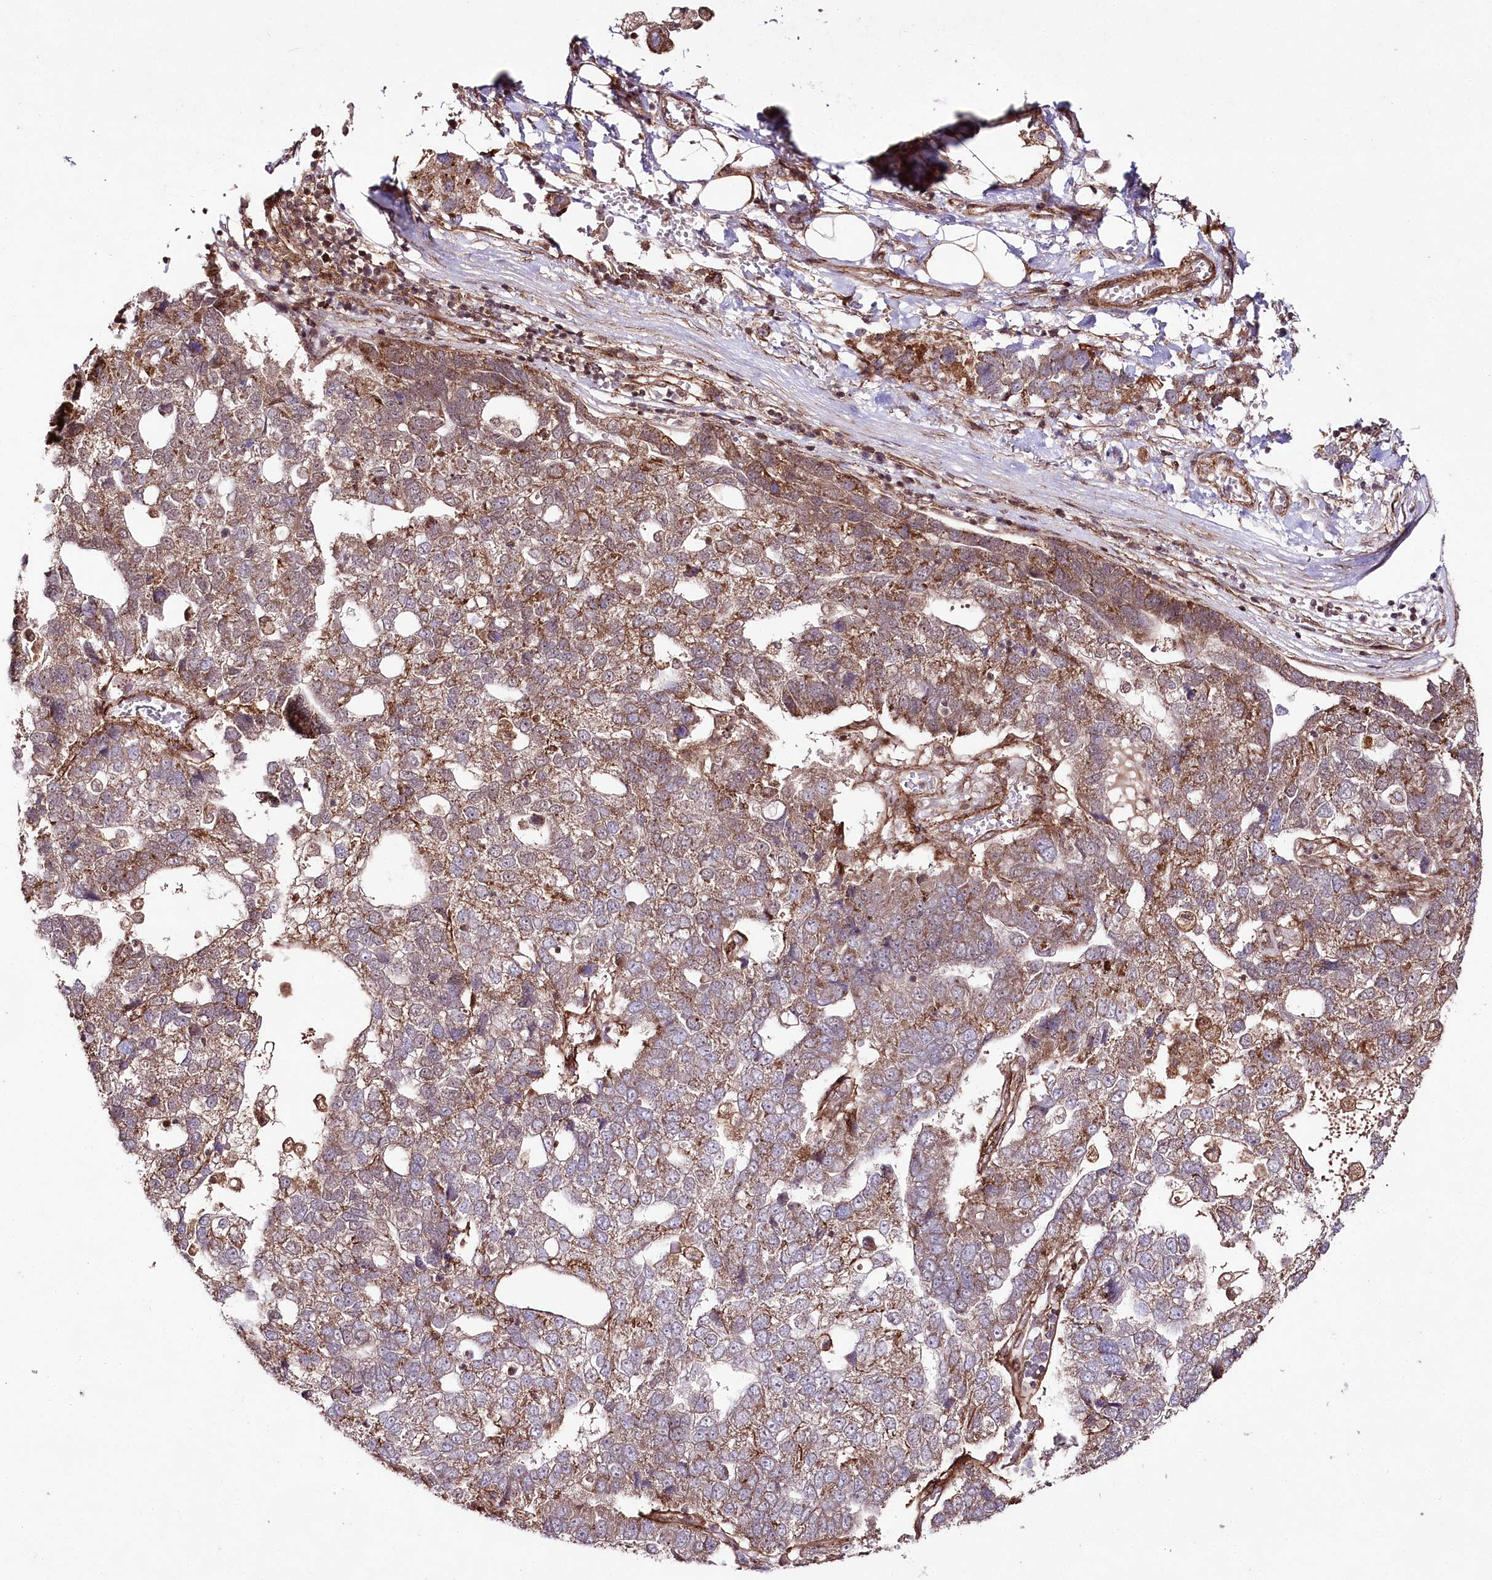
{"staining": {"intensity": "moderate", "quantity": "<25%", "location": "cytoplasmic/membranous"}, "tissue": "pancreatic cancer", "cell_type": "Tumor cells", "image_type": "cancer", "snomed": [{"axis": "morphology", "description": "Adenocarcinoma, NOS"}, {"axis": "topography", "description": "Pancreas"}], "caption": "Immunohistochemistry (IHC) photomicrograph of neoplastic tissue: pancreatic adenocarcinoma stained using immunohistochemistry reveals low levels of moderate protein expression localized specifically in the cytoplasmic/membranous of tumor cells, appearing as a cytoplasmic/membranous brown color.", "gene": "PHLDB1", "patient": {"sex": "female", "age": 61}}